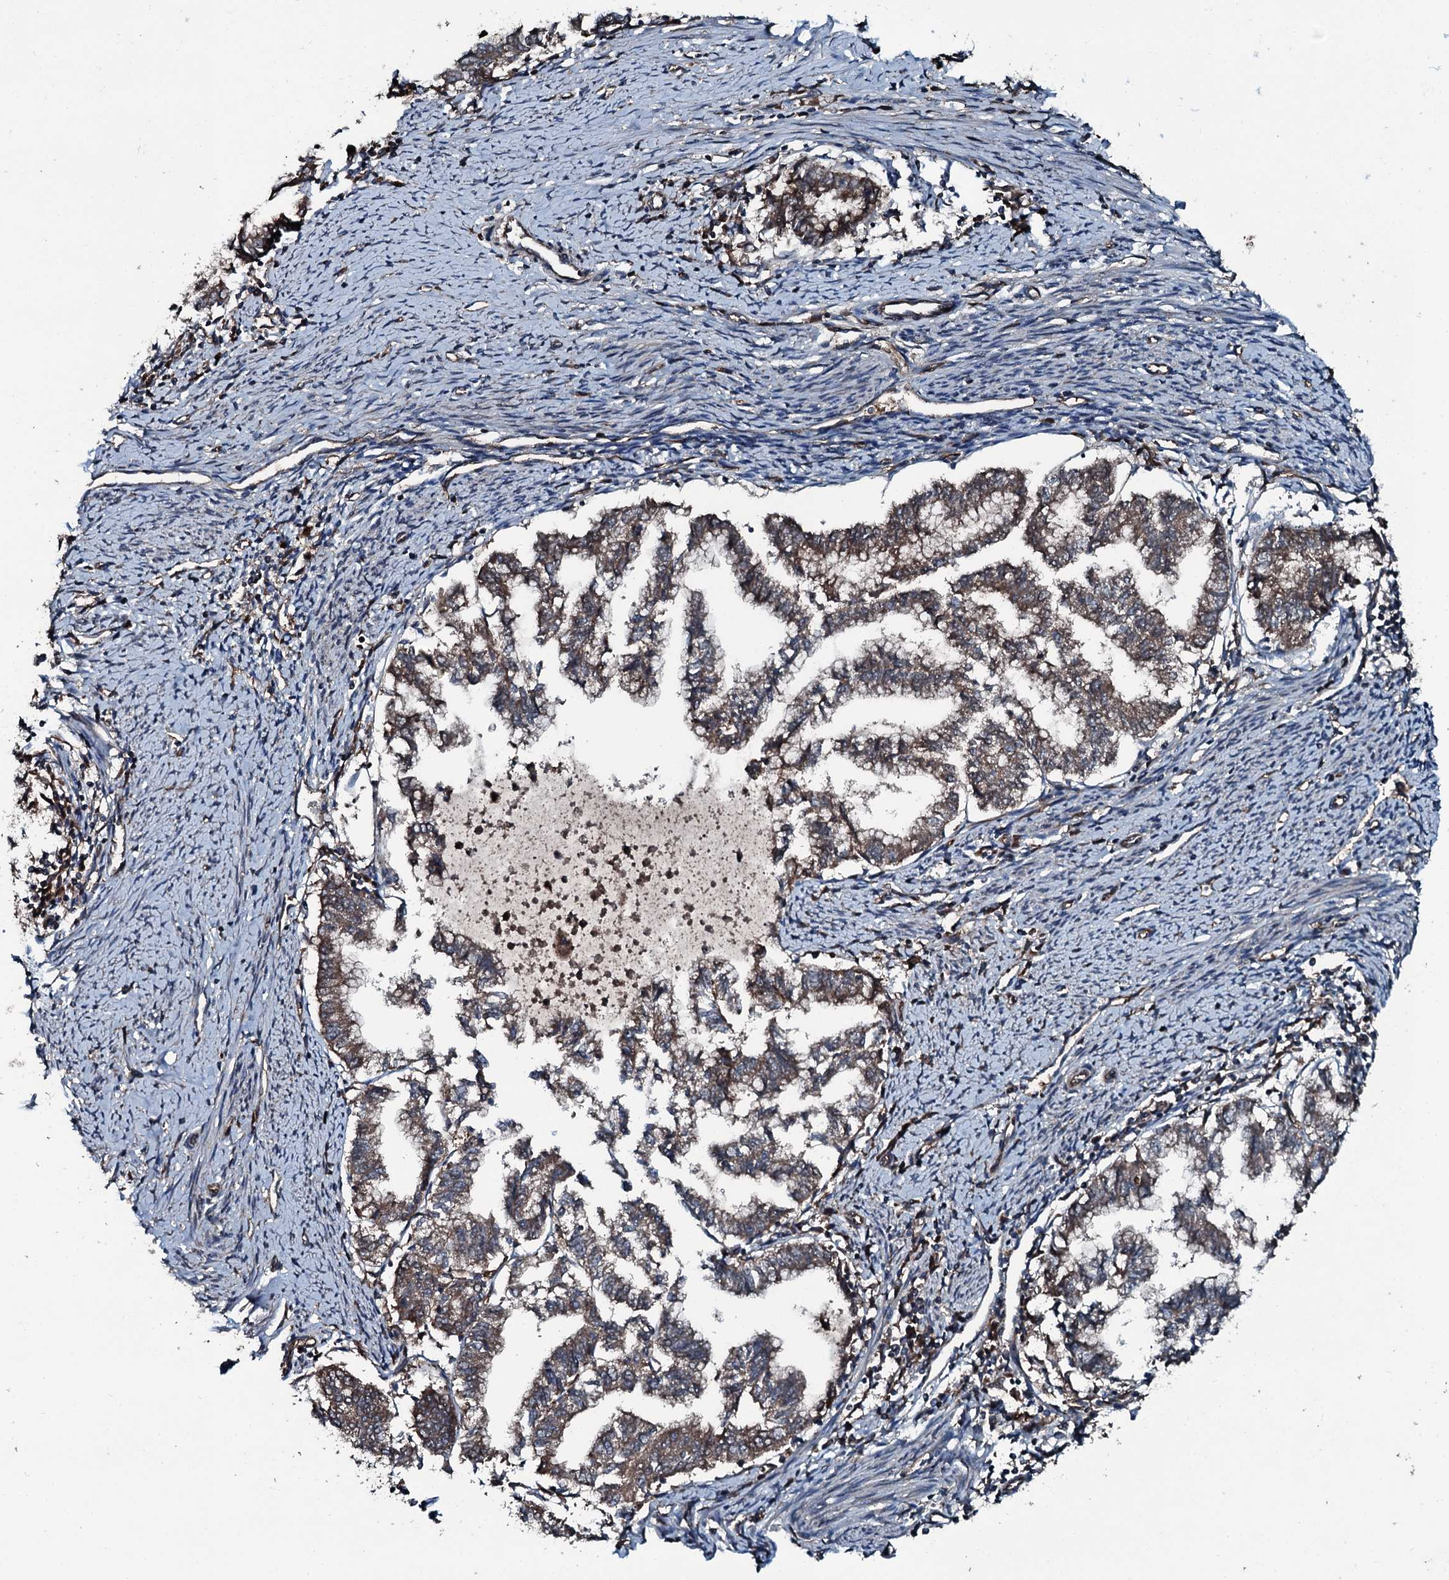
{"staining": {"intensity": "weak", "quantity": ">75%", "location": "cytoplasmic/membranous"}, "tissue": "endometrial cancer", "cell_type": "Tumor cells", "image_type": "cancer", "snomed": [{"axis": "morphology", "description": "Adenocarcinoma, NOS"}, {"axis": "topography", "description": "Endometrium"}], "caption": "Immunohistochemistry micrograph of neoplastic tissue: human endometrial cancer stained using IHC reveals low levels of weak protein expression localized specifically in the cytoplasmic/membranous of tumor cells, appearing as a cytoplasmic/membranous brown color.", "gene": "TRIM7", "patient": {"sex": "female", "age": 79}}